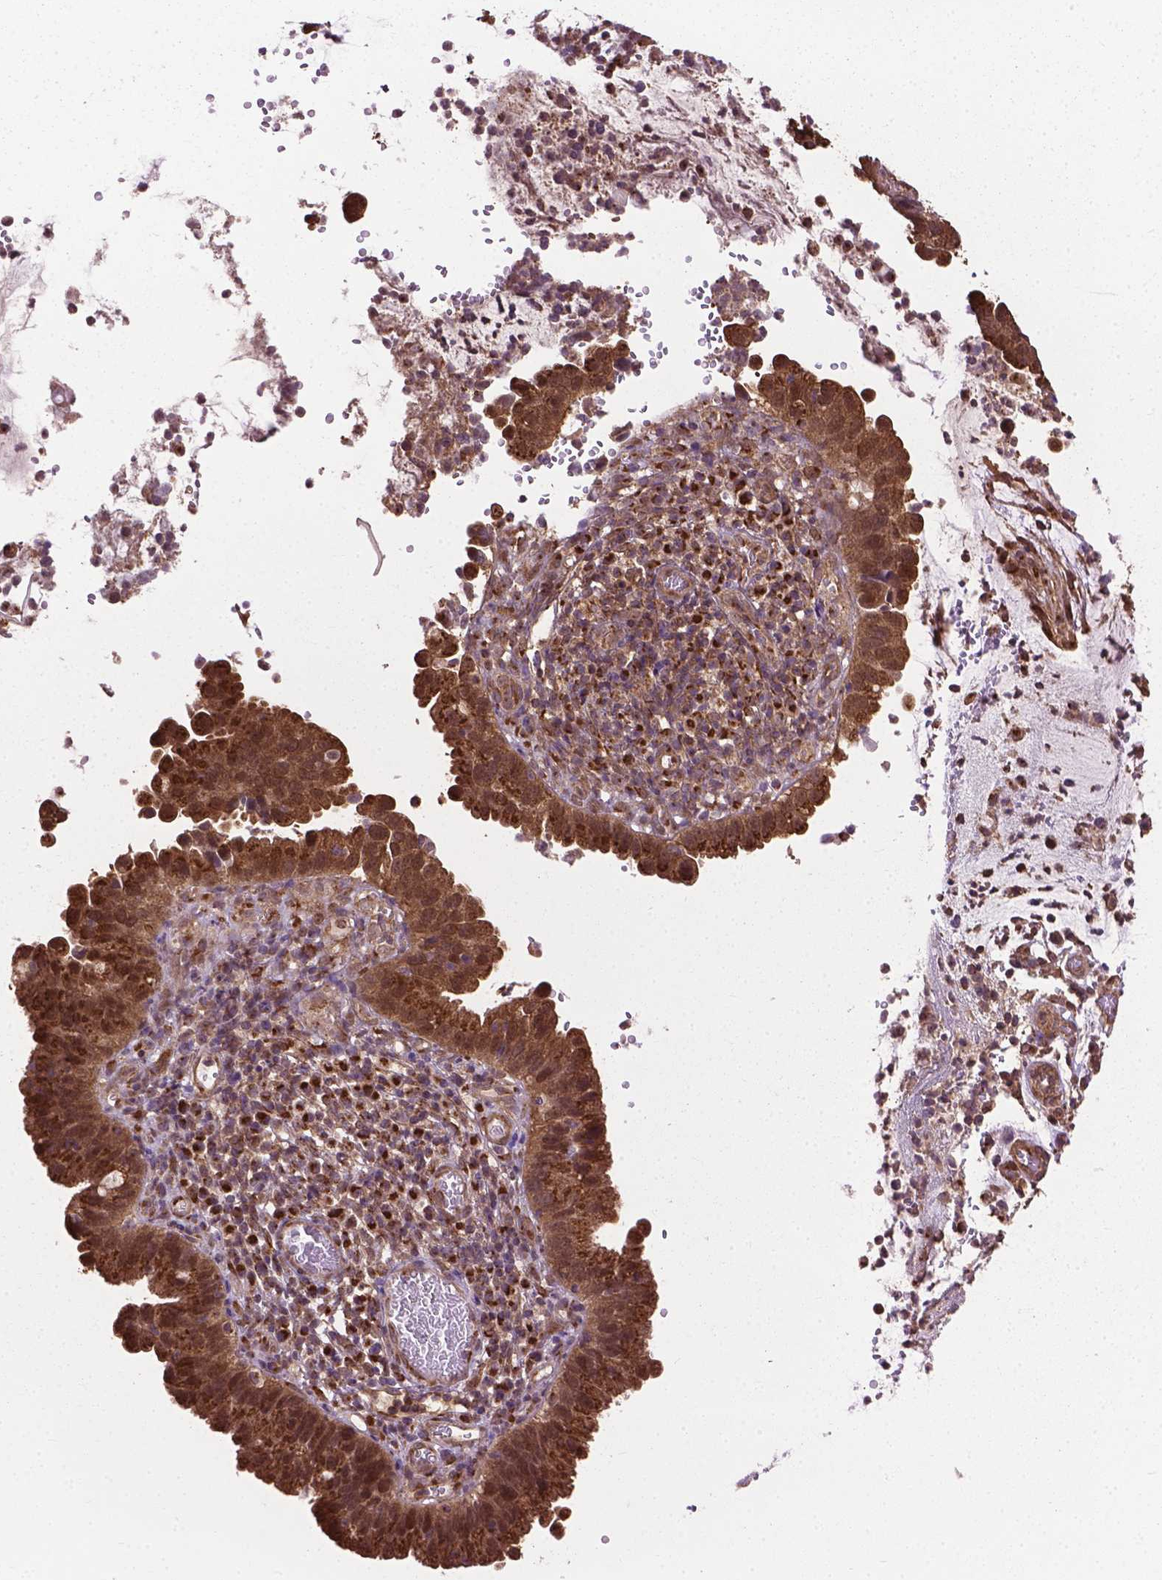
{"staining": {"intensity": "strong", "quantity": ">75%", "location": "cytoplasmic/membranous"}, "tissue": "cervical cancer", "cell_type": "Tumor cells", "image_type": "cancer", "snomed": [{"axis": "morphology", "description": "Adenocarcinoma, NOS"}, {"axis": "topography", "description": "Cervix"}], "caption": "Cervical cancer stained with IHC shows strong cytoplasmic/membranous staining in approximately >75% of tumor cells.", "gene": "PPP1CB", "patient": {"sex": "female", "age": 34}}